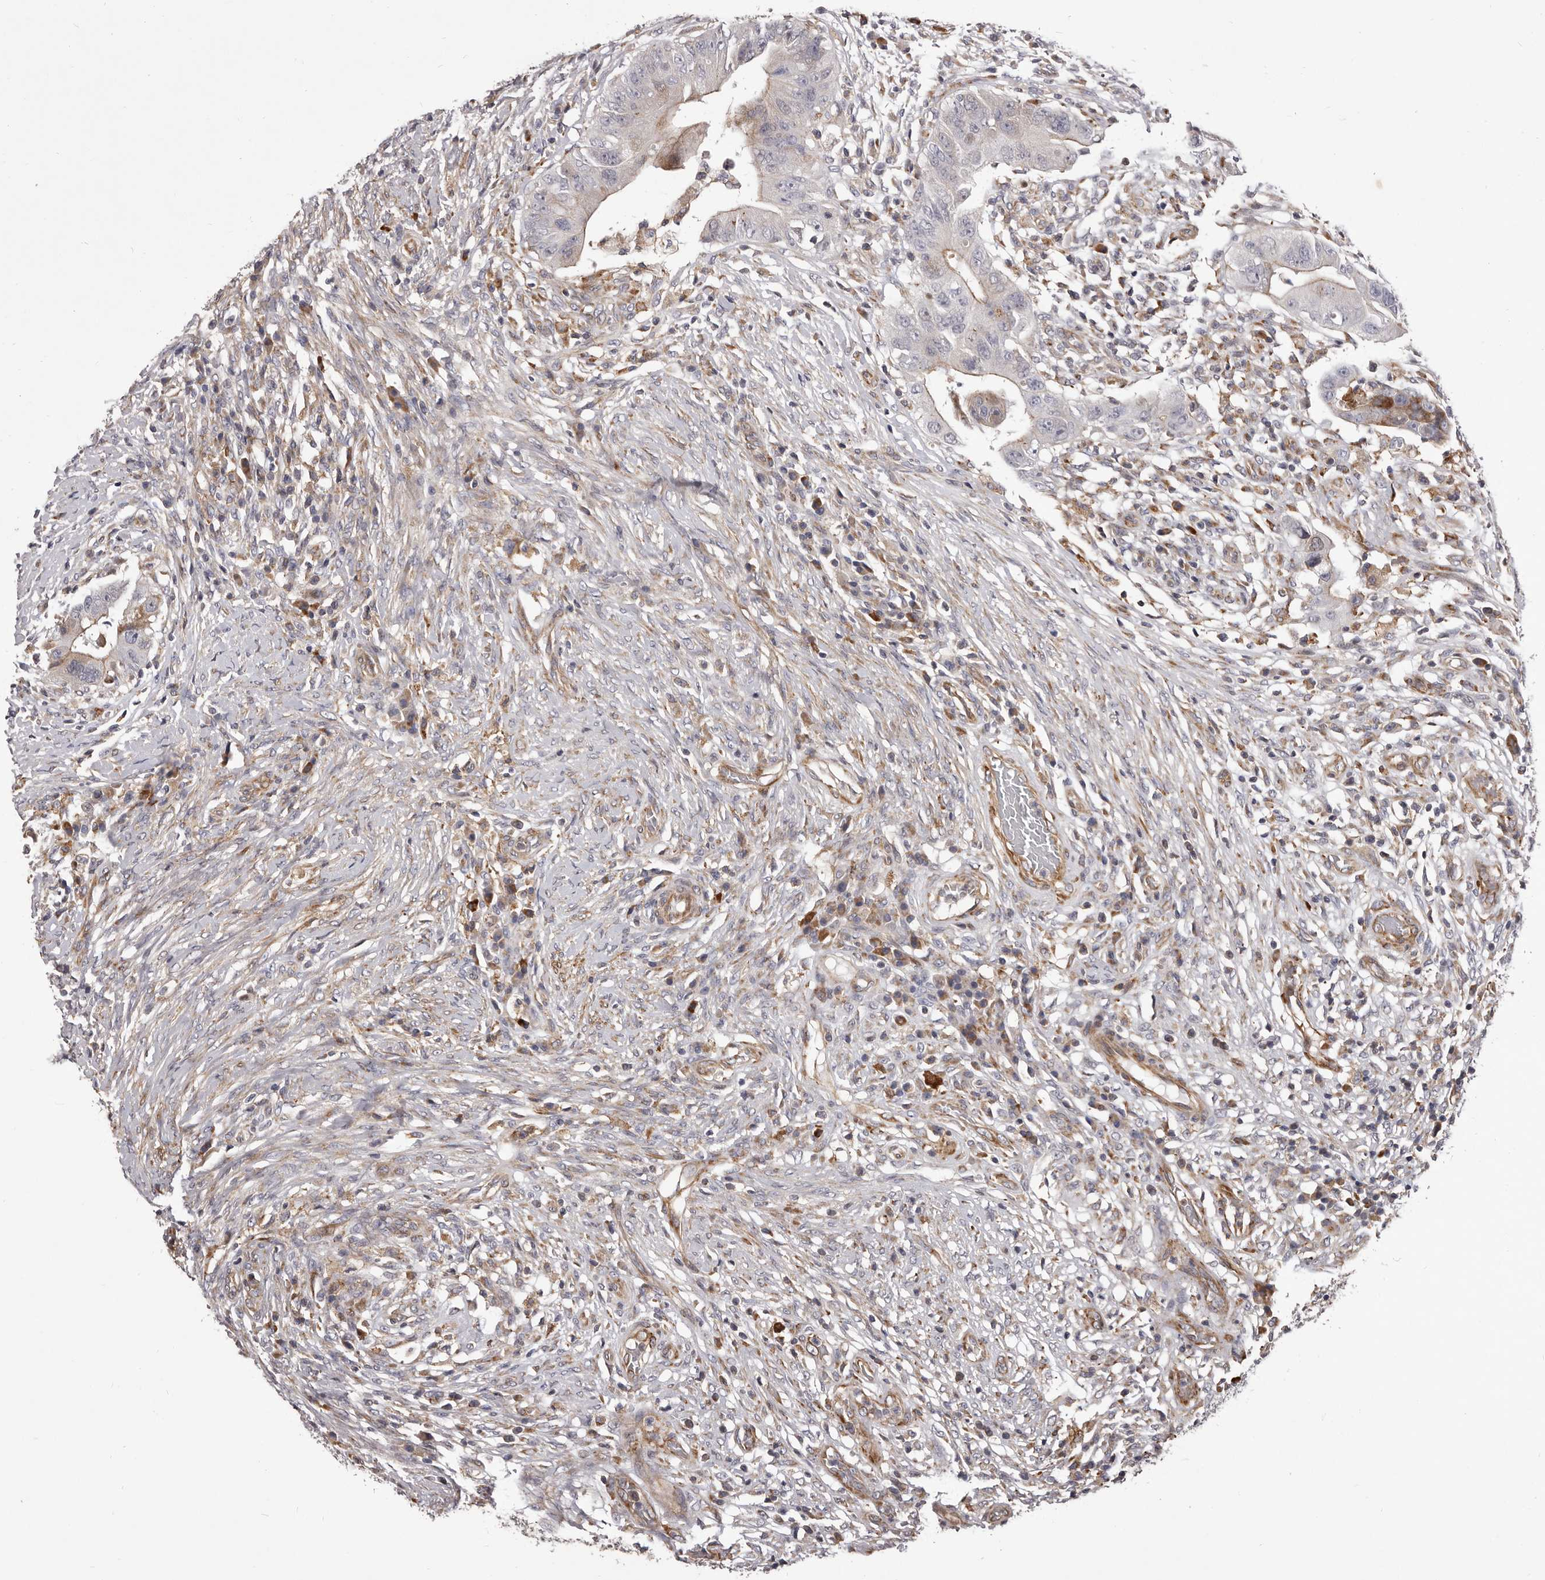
{"staining": {"intensity": "weak", "quantity": "<25%", "location": "cytoplasmic/membranous"}, "tissue": "colorectal cancer", "cell_type": "Tumor cells", "image_type": "cancer", "snomed": [{"axis": "morphology", "description": "Adenocarcinoma, NOS"}, {"axis": "topography", "description": "Rectum"}], "caption": "Immunohistochemistry of colorectal cancer (adenocarcinoma) exhibits no staining in tumor cells.", "gene": "ALPK1", "patient": {"sex": "female", "age": 71}}